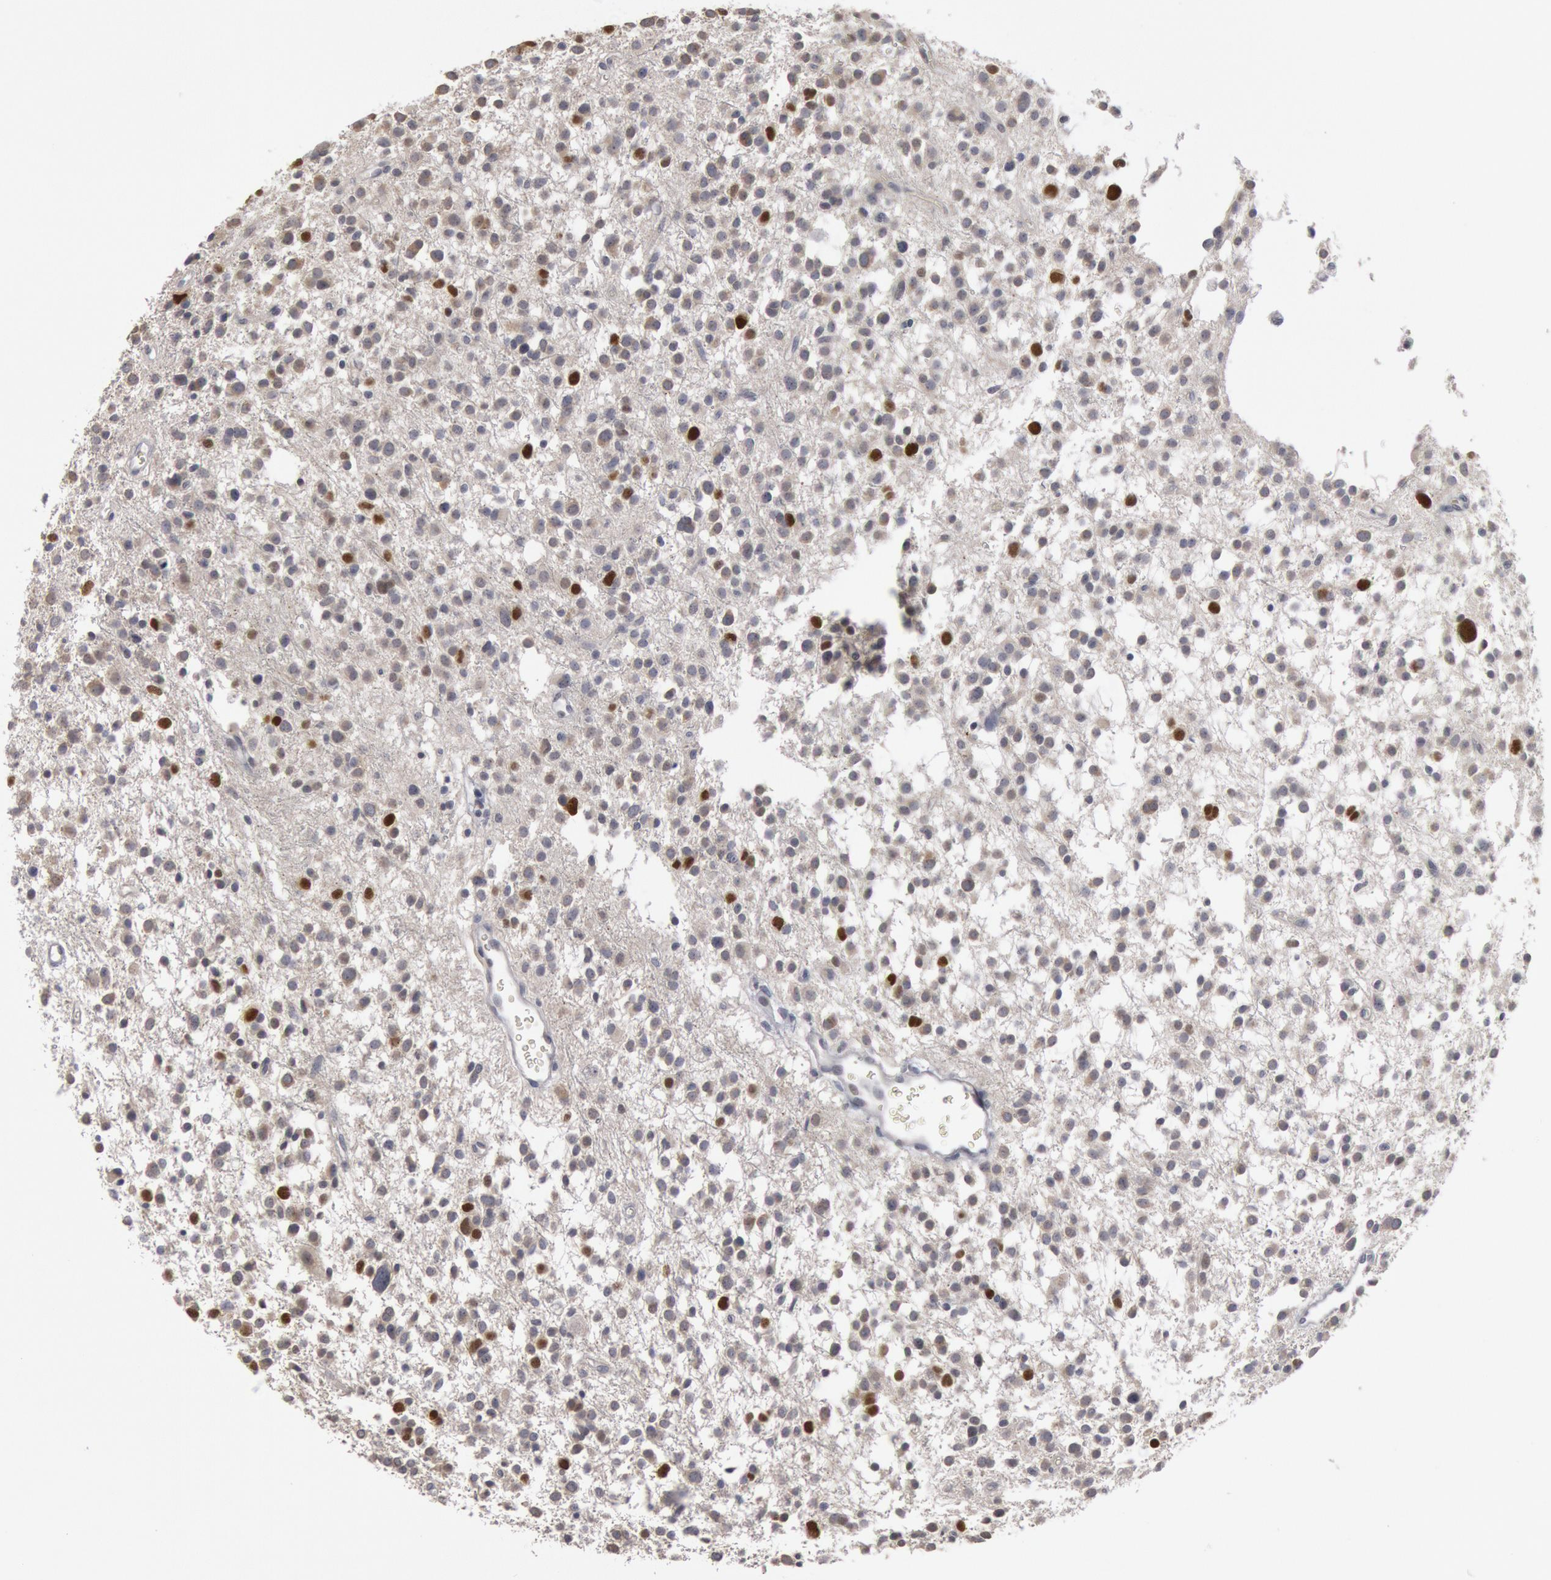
{"staining": {"intensity": "moderate", "quantity": "25%-75%", "location": "nuclear"}, "tissue": "glioma", "cell_type": "Tumor cells", "image_type": "cancer", "snomed": [{"axis": "morphology", "description": "Glioma, malignant, Low grade"}, {"axis": "topography", "description": "Brain"}], "caption": "A micrograph of human glioma stained for a protein reveals moderate nuclear brown staining in tumor cells.", "gene": "WDHD1", "patient": {"sex": "female", "age": 36}}